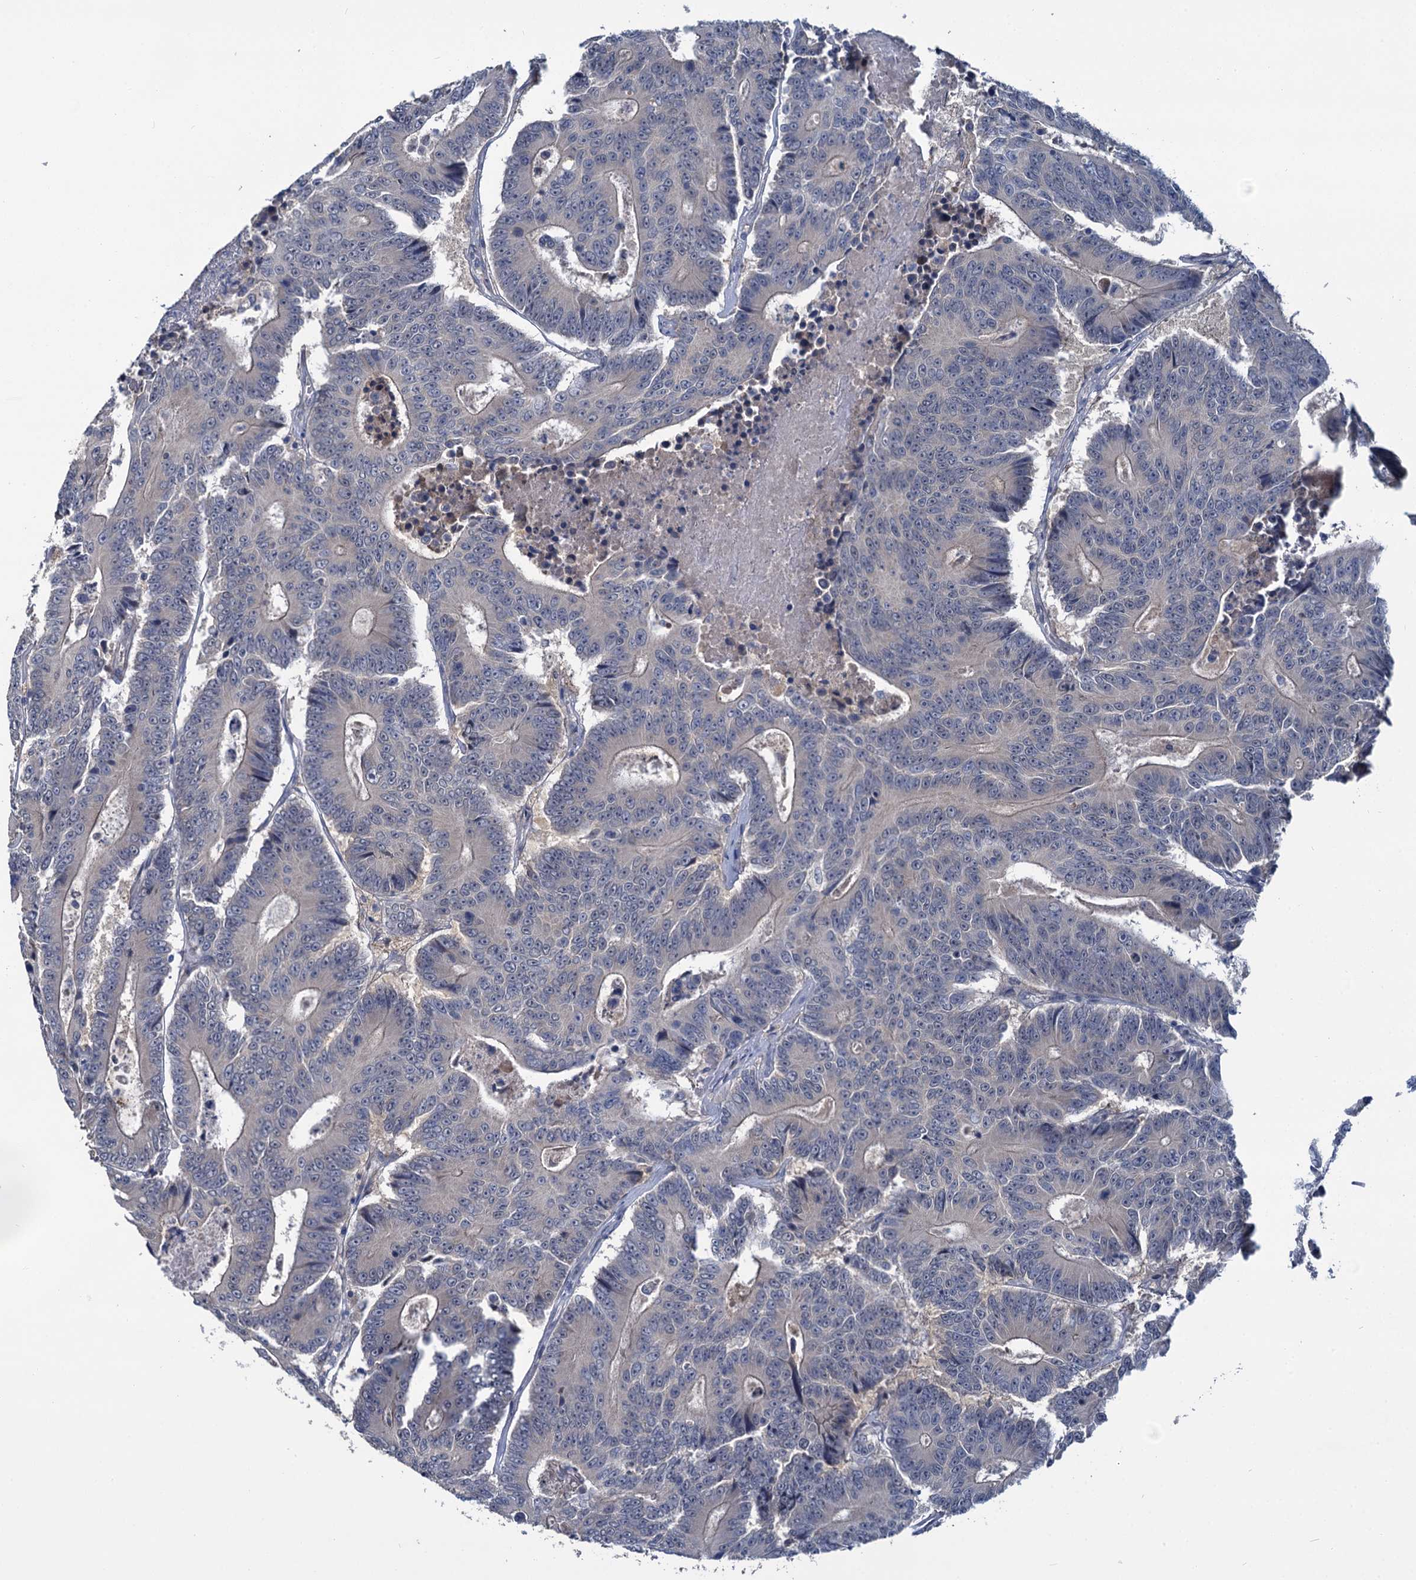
{"staining": {"intensity": "negative", "quantity": "none", "location": "none"}, "tissue": "colorectal cancer", "cell_type": "Tumor cells", "image_type": "cancer", "snomed": [{"axis": "morphology", "description": "Adenocarcinoma, NOS"}, {"axis": "topography", "description": "Colon"}], "caption": "Tumor cells are negative for brown protein staining in colorectal adenocarcinoma.", "gene": "ANKRD42", "patient": {"sex": "male", "age": 83}}